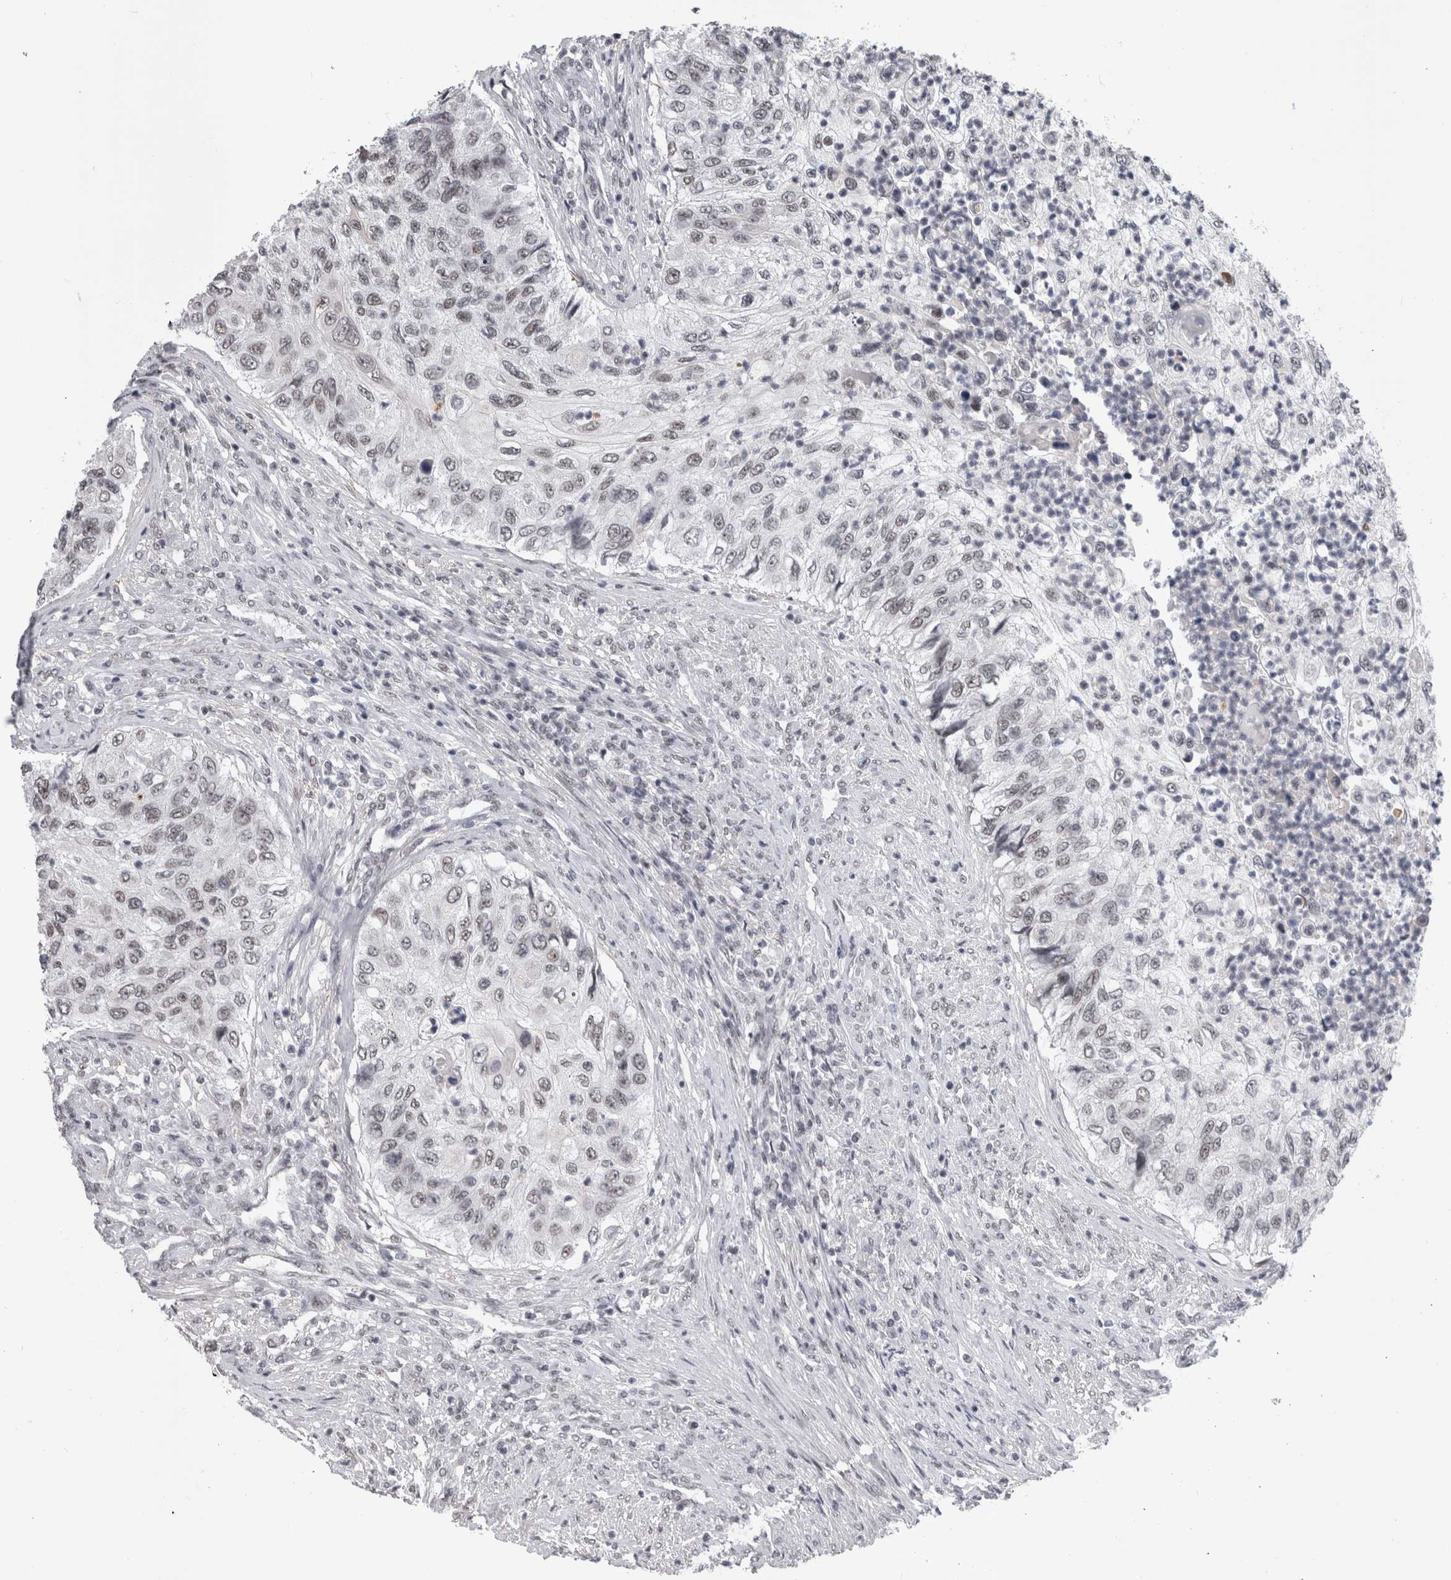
{"staining": {"intensity": "weak", "quantity": "<25%", "location": "nuclear"}, "tissue": "urothelial cancer", "cell_type": "Tumor cells", "image_type": "cancer", "snomed": [{"axis": "morphology", "description": "Urothelial carcinoma, High grade"}, {"axis": "topography", "description": "Urinary bladder"}], "caption": "Immunohistochemical staining of human urothelial cancer reveals no significant staining in tumor cells. The staining is performed using DAB brown chromogen with nuclei counter-stained in using hematoxylin.", "gene": "ARID4B", "patient": {"sex": "female", "age": 60}}